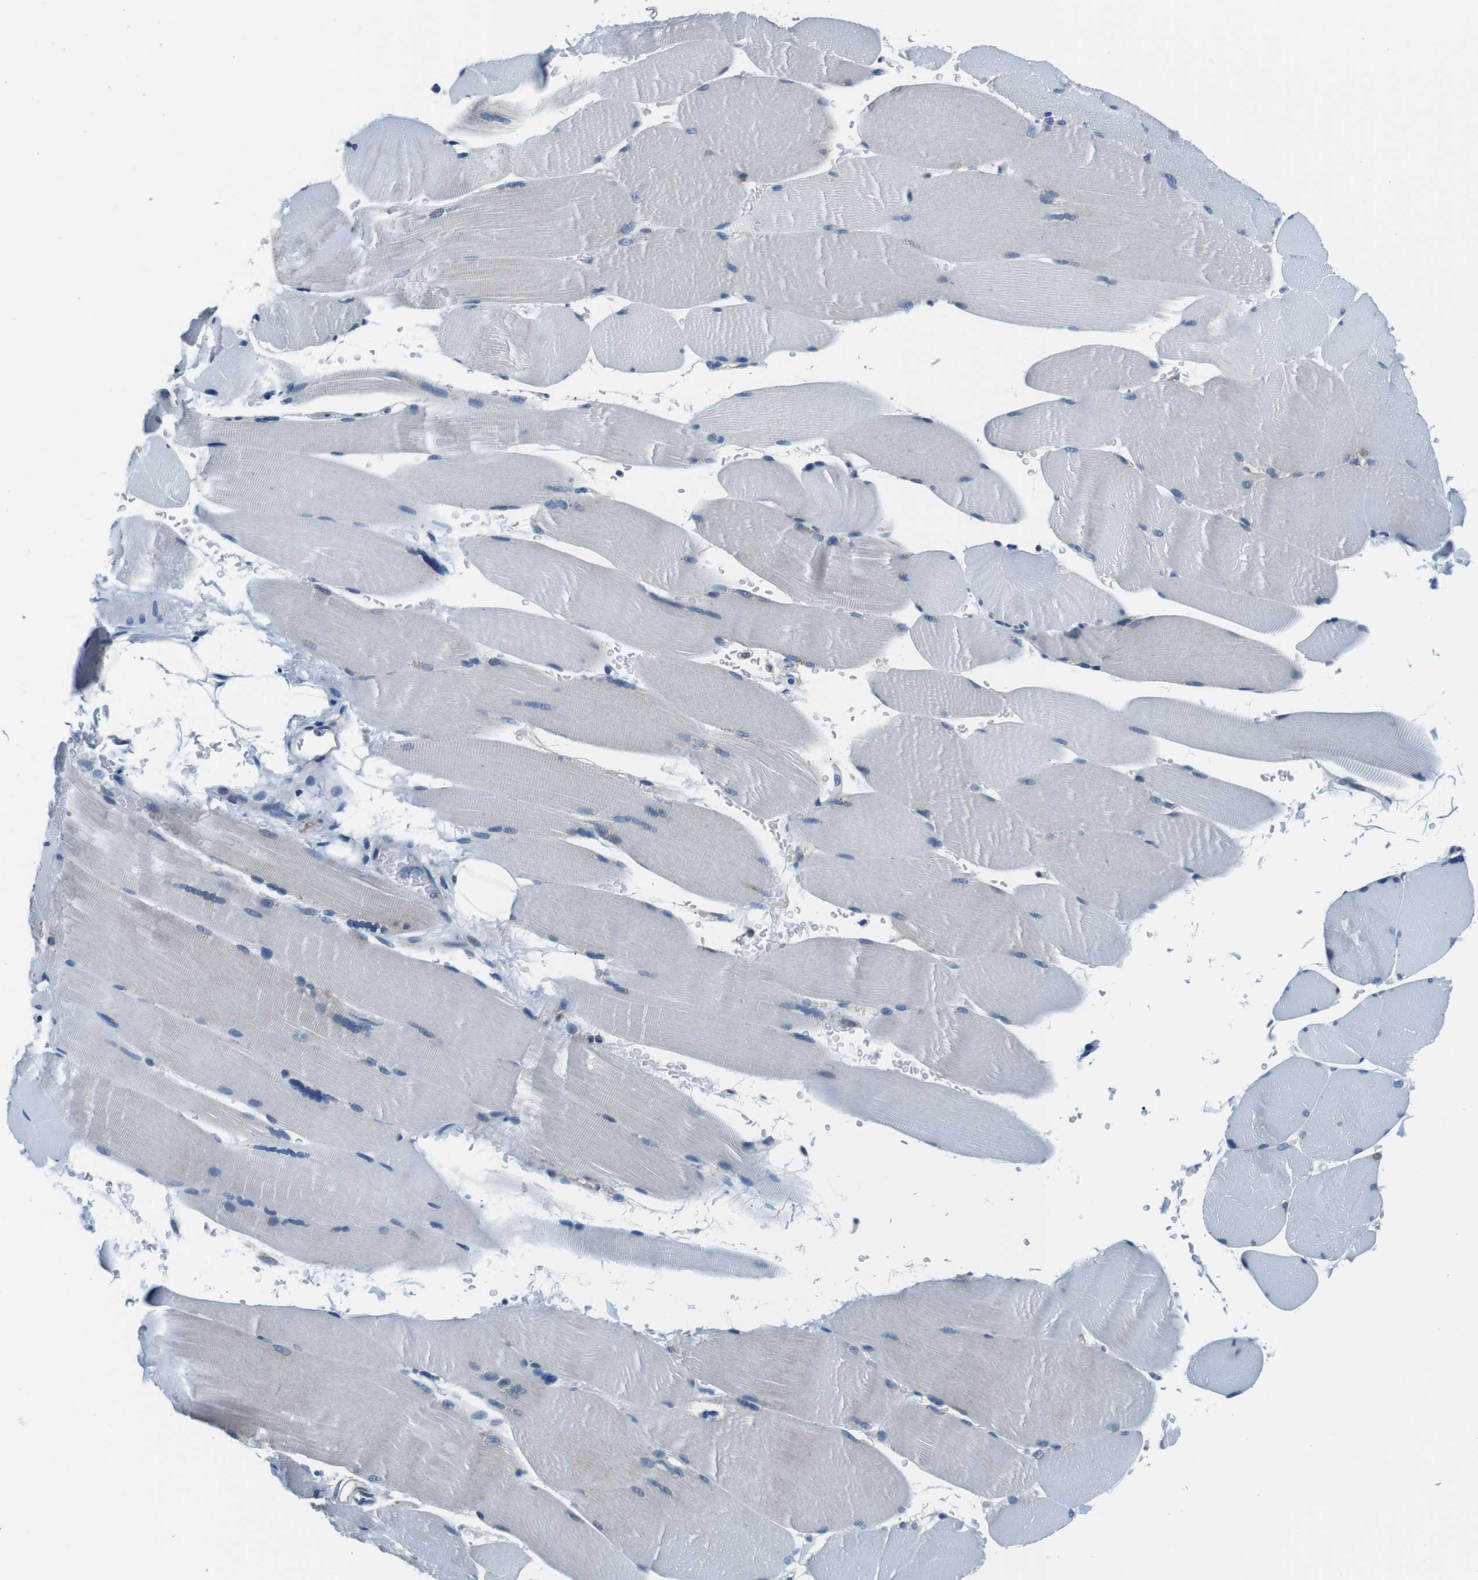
{"staining": {"intensity": "negative", "quantity": "none", "location": "none"}, "tissue": "skeletal muscle", "cell_type": "Myocytes", "image_type": "normal", "snomed": [{"axis": "morphology", "description": "Normal tissue, NOS"}, {"axis": "topography", "description": "Skin"}, {"axis": "topography", "description": "Skeletal muscle"}], "caption": "Skeletal muscle stained for a protein using immunohistochemistry (IHC) shows no expression myocytes.", "gene": "EIF2B5", "patient": {"sex": "male", "age": 83}}